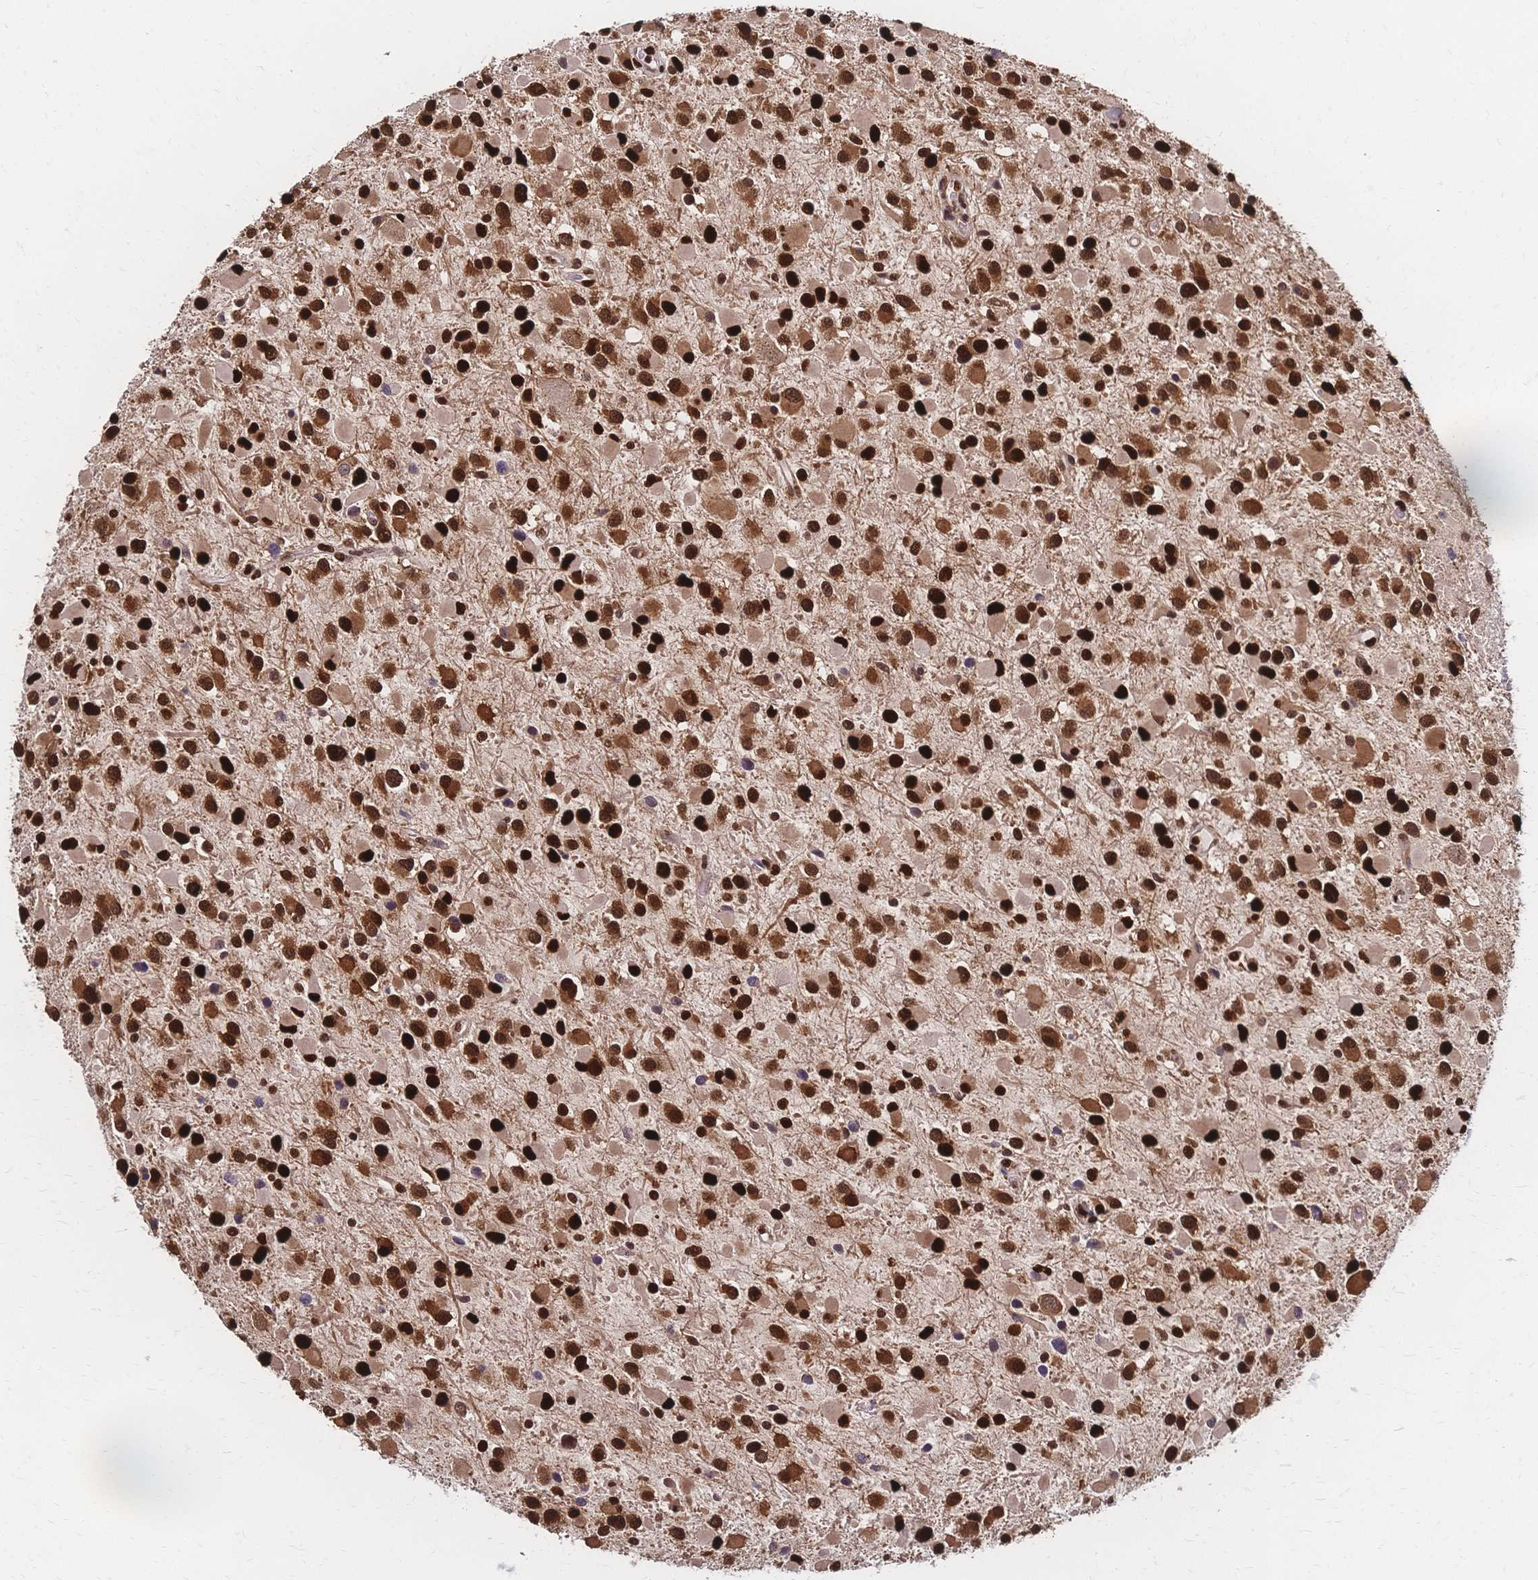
{"staining": {"intensity": "strong", "quantity": ">75%", "location": "cytoplasmic/membranous,nuclear"}, "tissue": "glioma", "cell_type": "Tumor cells", "image_type": "cancer", "snomed": [{"axis": "morphology", "description": "Glioma, malignant, Low grade"}, {"axis": "topography", "description": "Brain"}], "caption": "High-magnification brightfield microscopy of malignant glioma (low-grade) stained with DAB (3,3'-diaminobenzidine) (brown) and counterstained with hematoxylin (blue). tumor cells exhibit strong cytoplasmic/membranous and nuclear expression is present in approximately>75% of cells.", "gene": "HDGF", "patient": {"sex": "female", "age": 32}}